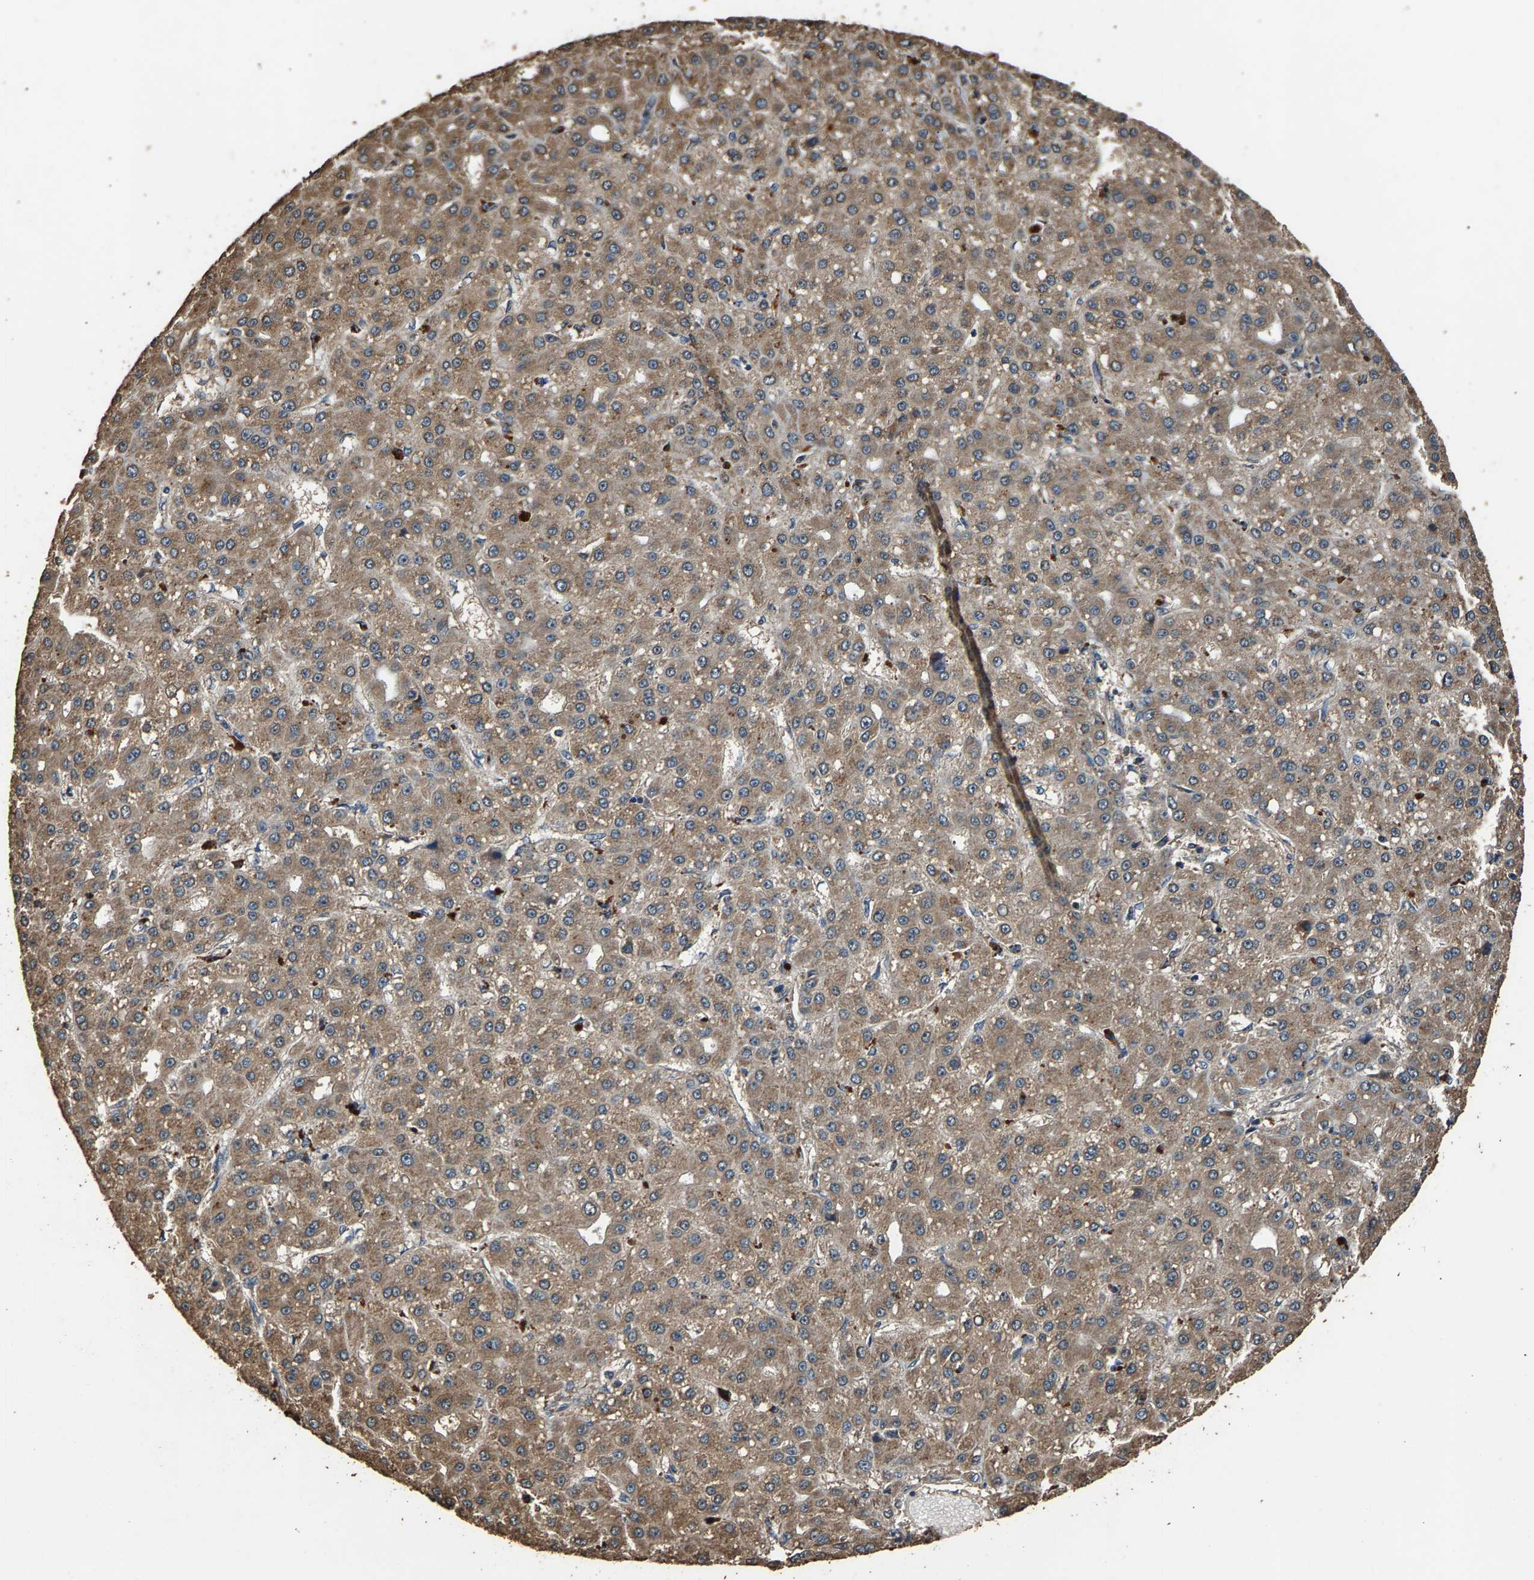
{"staining": {"intensity": "moderate", "quantity": ">75%", "location": "cytoplasmic/membranous"}, "tissue": "liver cancer", "cell_type": "Tumor cells", "image_type": "cancer", "snomed": [{"axis": "morphology", "description": "Carcinoma, Hepatocellular, NOS"}, {"axis": "topography", "description": "Liver"}], "caption": "This is a histology image of IHC staining of liver cancer, which shows moderate expression in the cytoplasmic/membranous of tumor cells.", "gene": "MRPL27", "patient": {"sex": "male", "age": 67}}